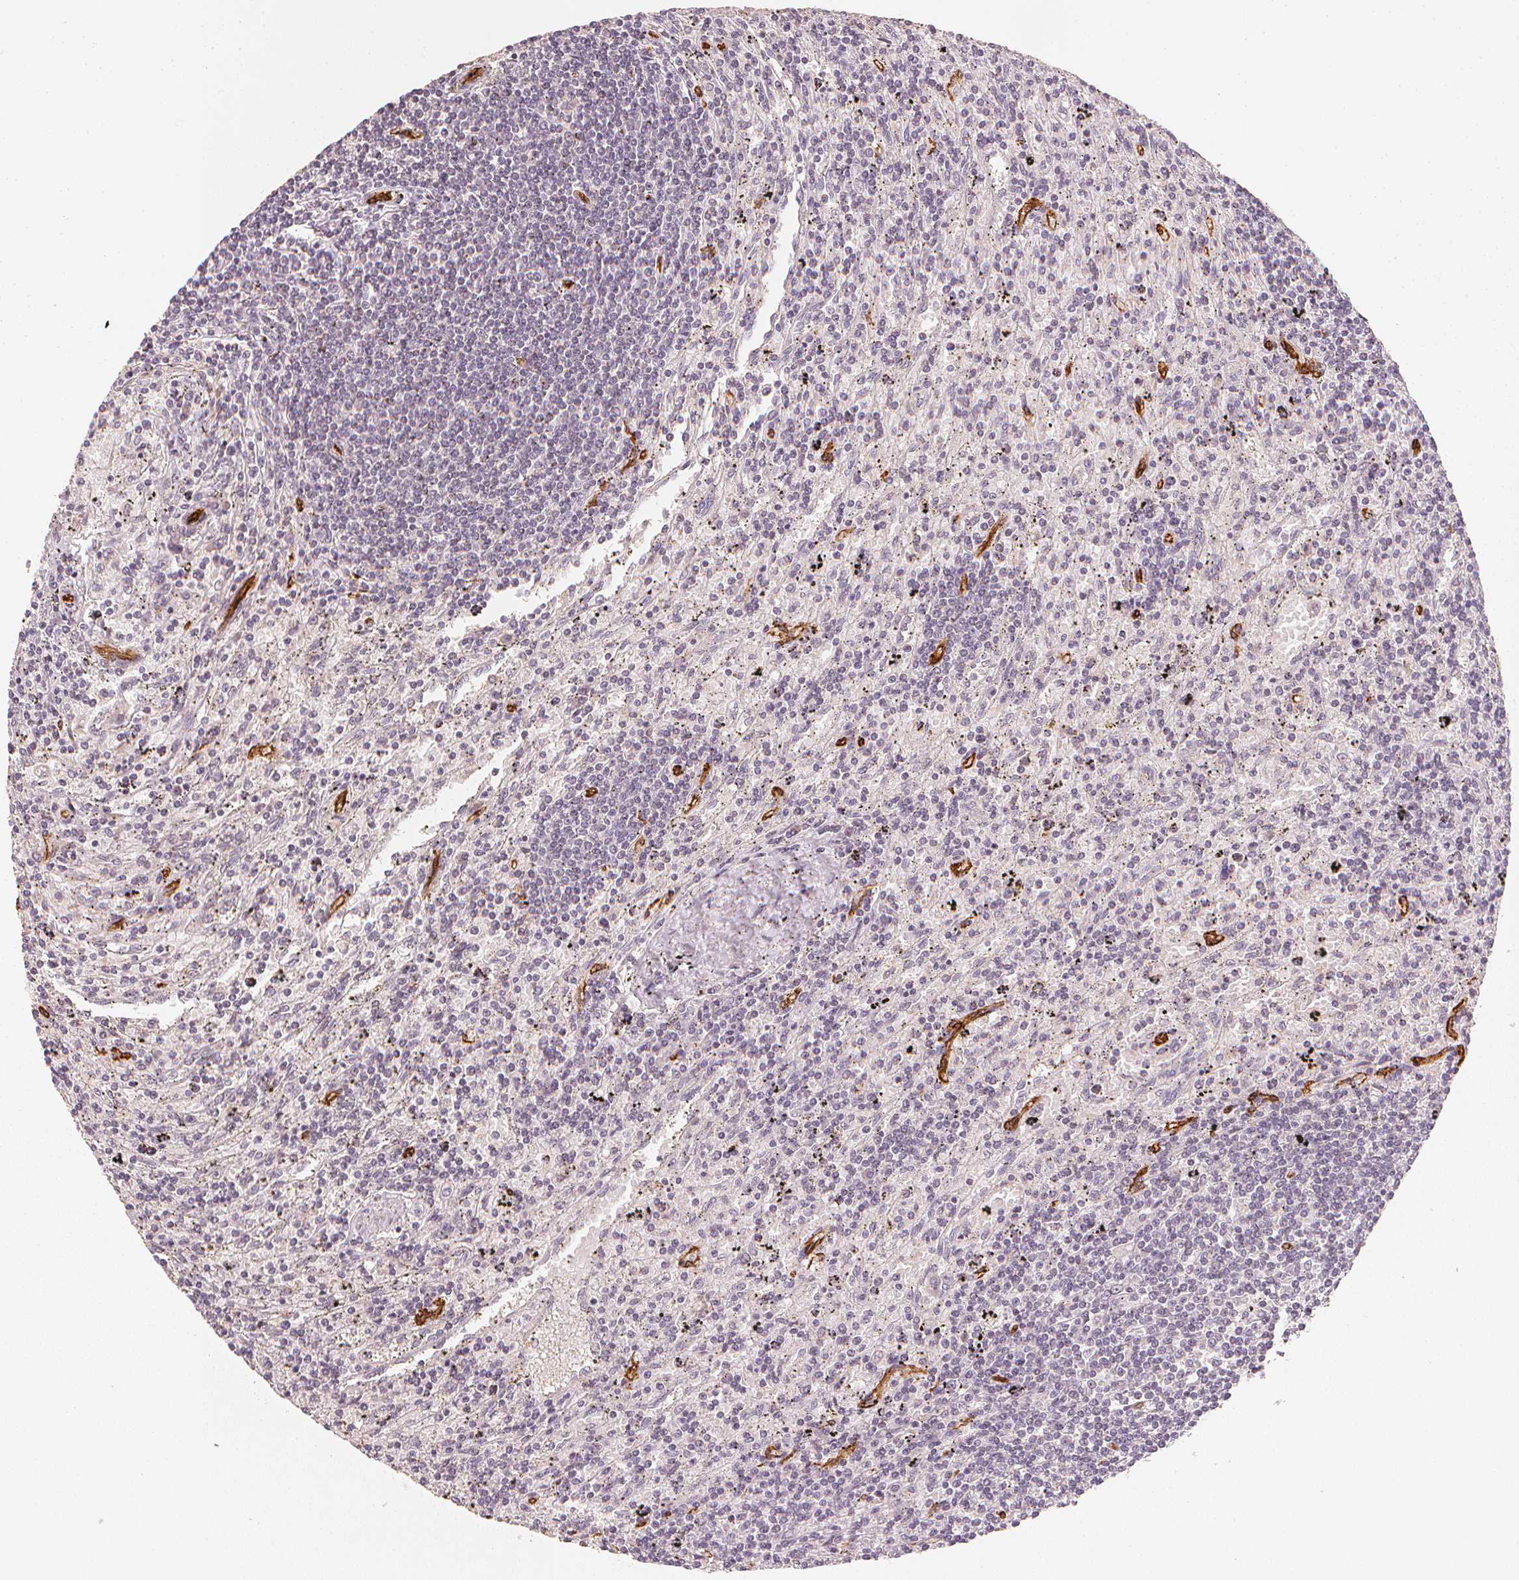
{"staining": {"intensity": "negative", "quantity": "none", "location": "none"}, "tissue": "lymphoma", "cell_type": "Tumor cells", "image_type": "cancer", "snomed": [{"axis": "morphology", "description": "Malignant lymphoma, non-Hodgkin's type, Low grade"}, {"axis": "topography", "description": "Spleen"}], "caption": "The image shows no staining of tumor cells in malignant lymphoma, non-Hodgkin's type (low-grade). (Brightfield microscopy of DAB (3,3'-diaminobenzidine) immunohistochemistry (IHC) at high magnification).", "gene": "CIB1", "patient": {"sex": "male", "age": 76}}